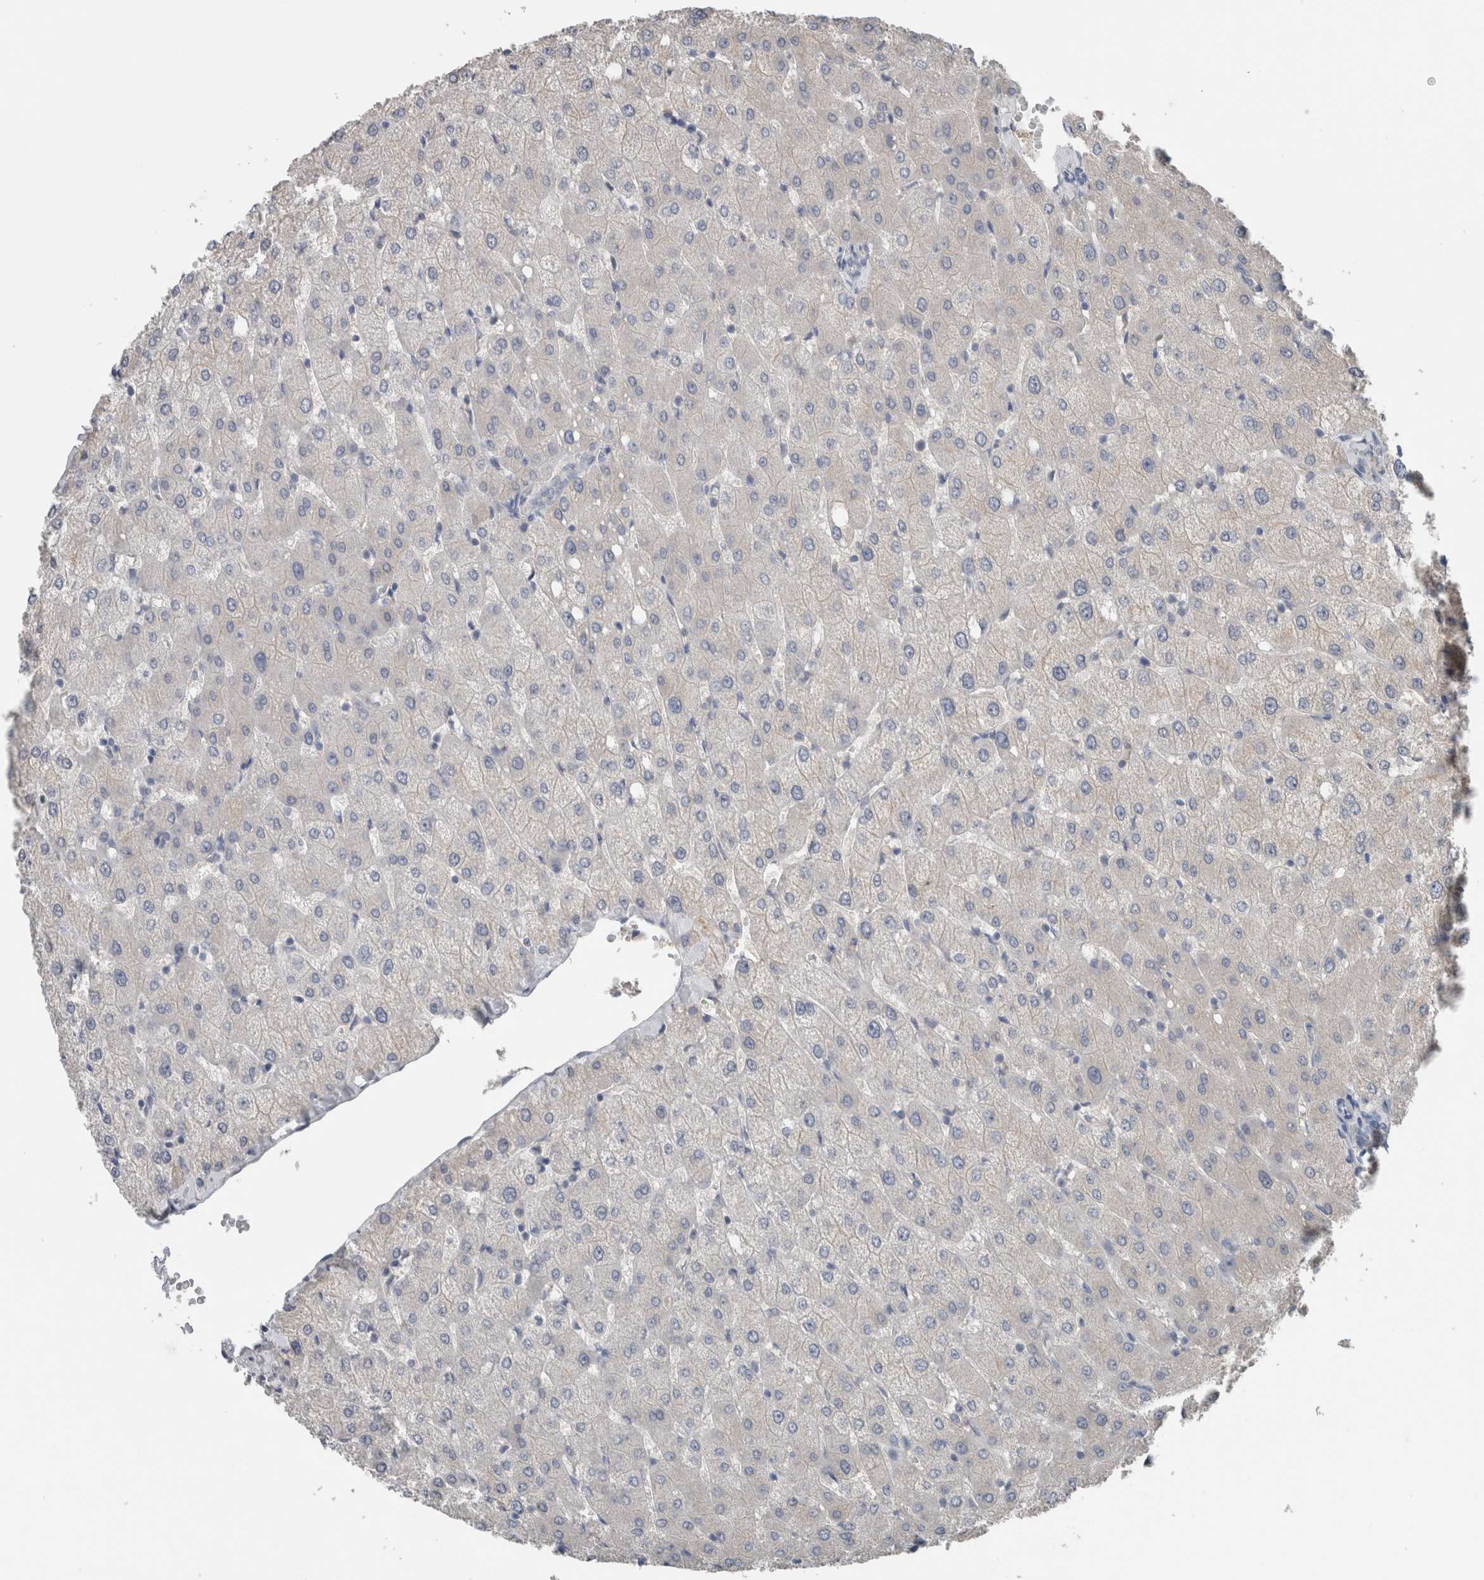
{"staining": {"intensity": "negative", "quantity": "none", "location": "none"}, "tissue": "liver", "cell_type": "Cholangiocytes", "image_type": "normal", "snomed": [{"axis": "morphology", "description": "Normal tissue, NOS"}, {"axis": "topography", "description": "Liver"}], "caption": "DAB immunohistochemical staining of benign liver exhibits no significant staining in cholangiocytes. (Stains: DAB (3,3'-diaminobenzidine) IHC with hematoxylin counter stain, Microscopy: brightfield microscopy at high magnification).", "gene": "CRNN", "patient": {"sex": "female", "age": 54}}